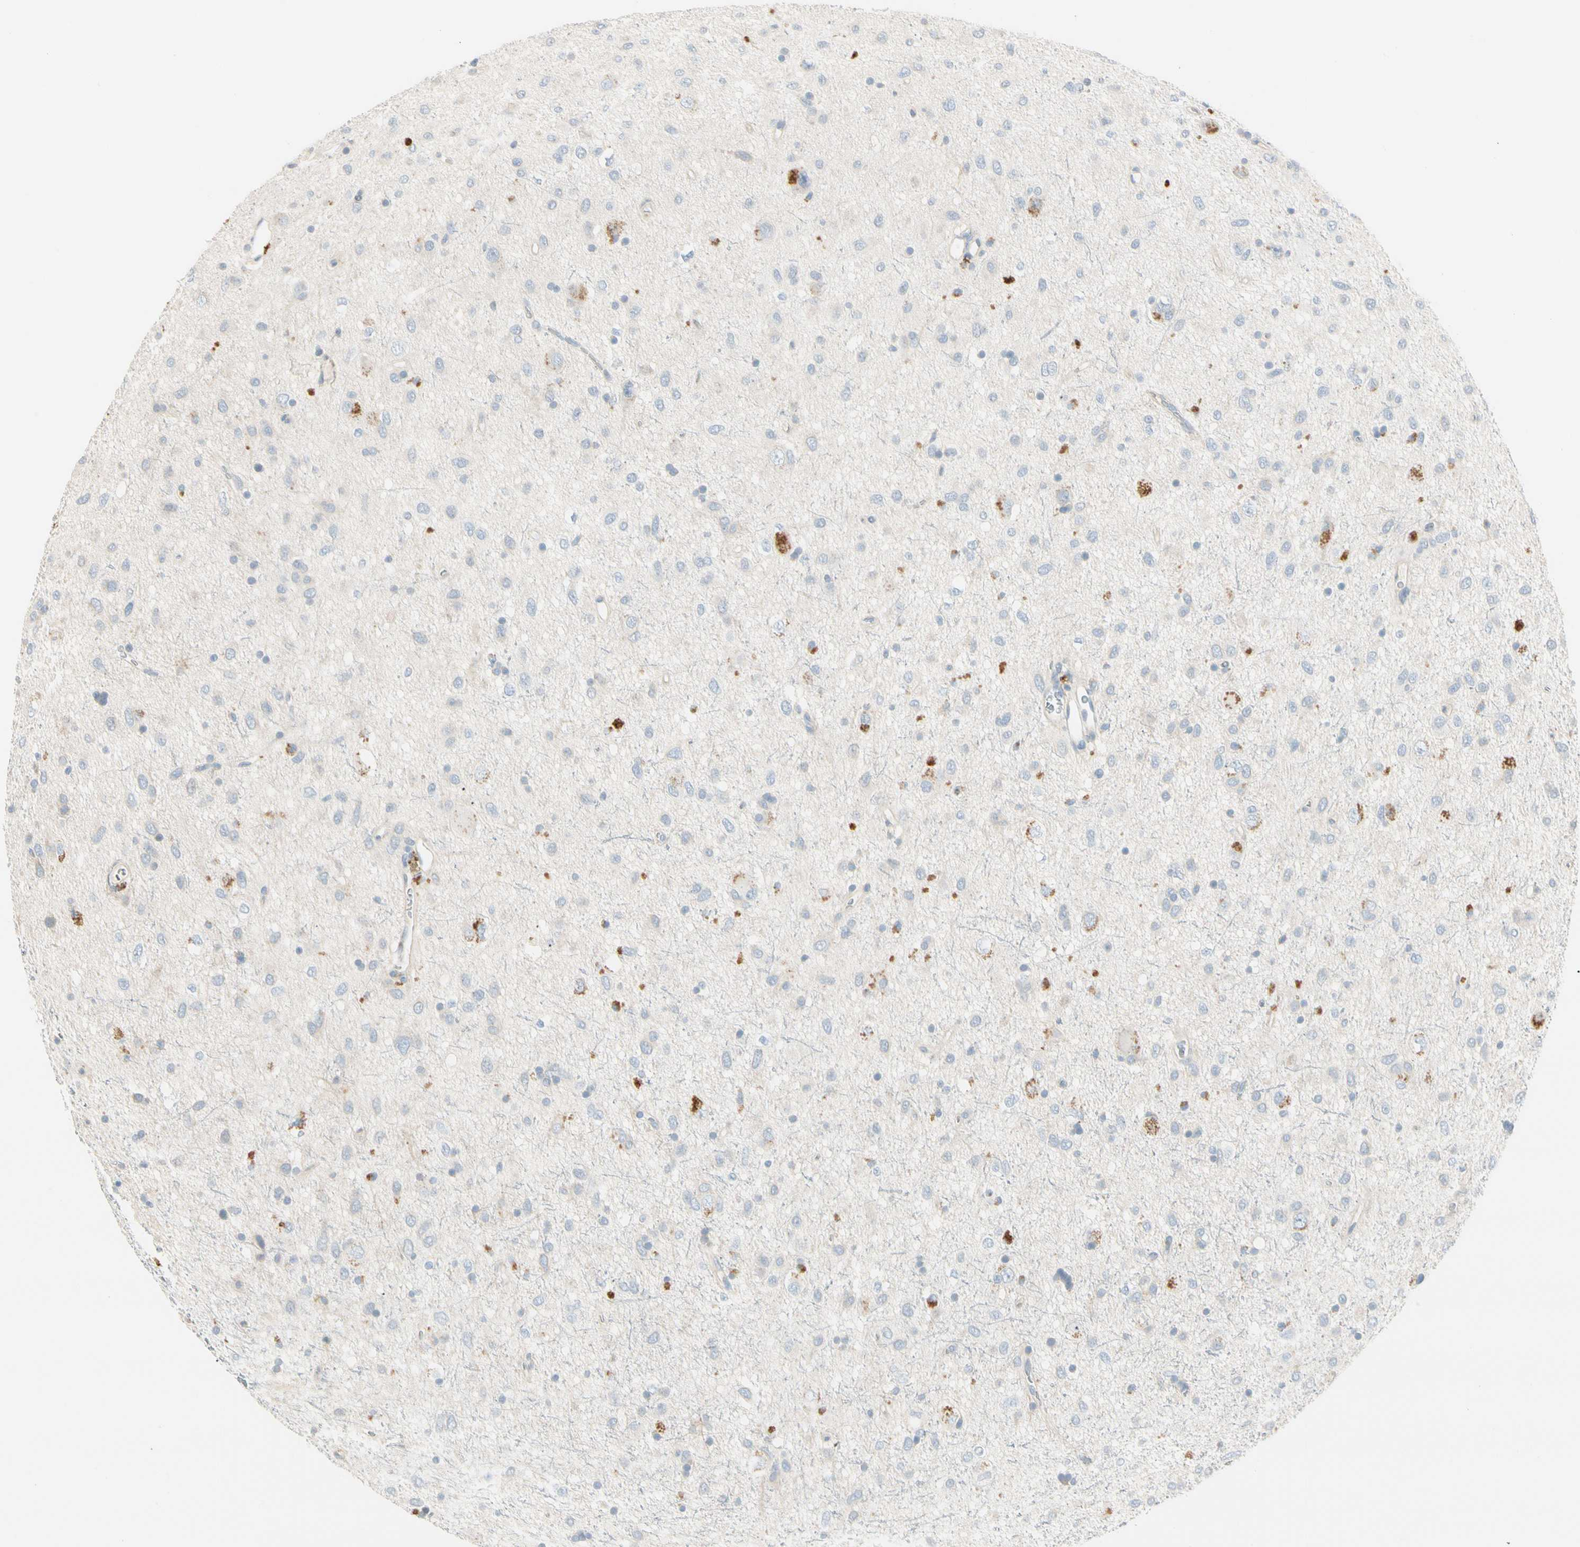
{"staining": {"intensity": "strong", "quantity": "<25%", "location": "cytoplasmic/membranous"}, "tissue": "glioma", "cell_type": "Tumor cells", "image_type": "cancer", "snomed": [{"axis": "morphology", "description": "Glioma, malignant, Low grade"}, {"axis": "topography", "description": "Brain"}], "caption": "A medium amount of strong cytoplasmic/membranous staining is present in approximately <25% of tumor cells in glioma tissue.", "gene": "ALDH18A1", "patient": {"sex": "male", "age": 77}}